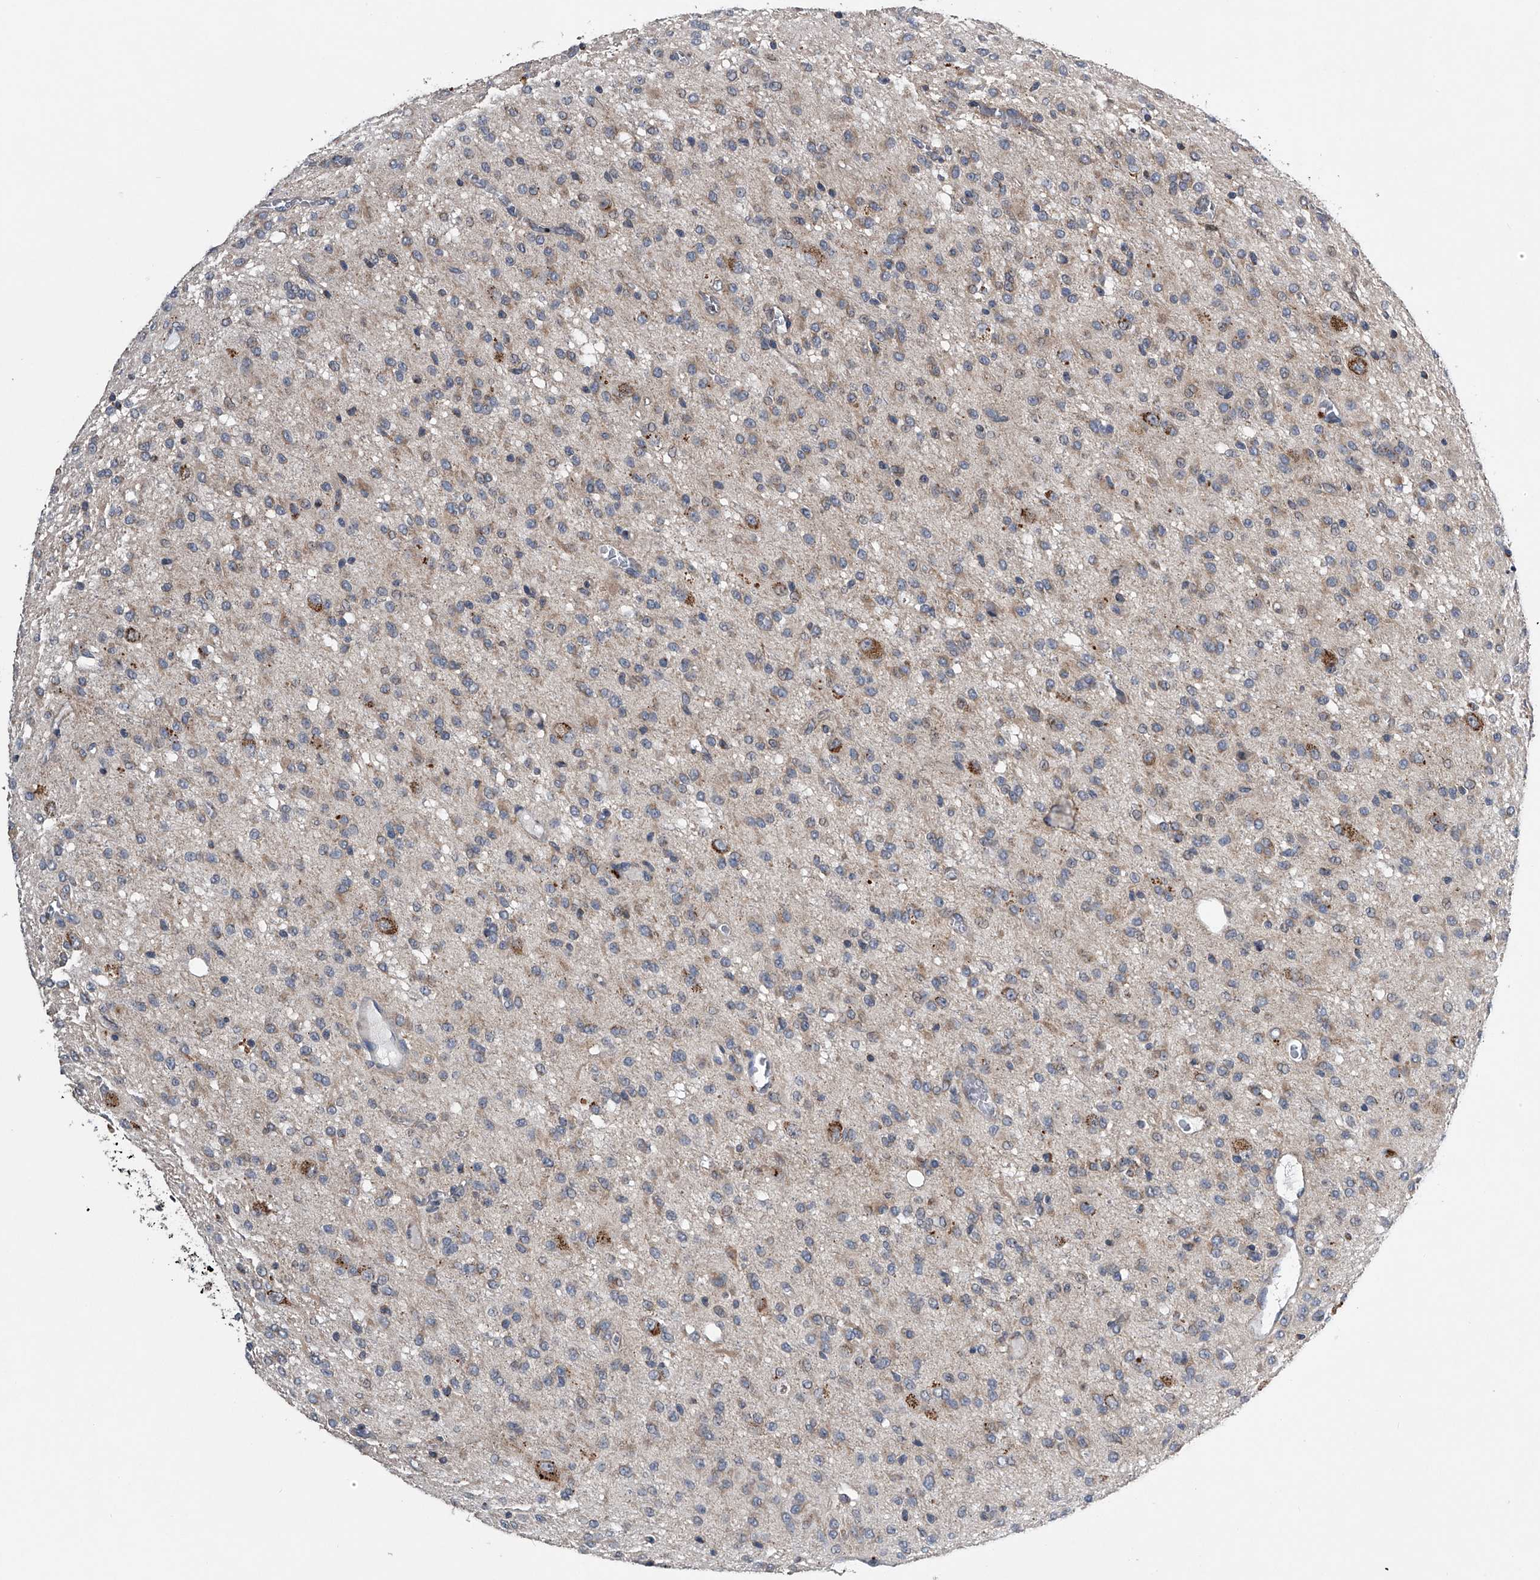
{"staining": {"intensity": "weak", "quantity": "25%-75%", "location": "cytoplasmic/membranous"}, "tissue": "glioma", "cell_type": "Tumor cells", "image_type": "cancer", "snomed": [{"axis": "morphology", "description": "Glioma, malignant, High grade"}, {"axis": "topography", "description": "Brain"}], "caption": "Immunohistochemical staining of human glioma displays low levels of weak cytoplasmic/membranous staining in about 25%-75% of tumor cells.", "gene": "LYRM4", "patient": {"sex": "female", "age": 59}}